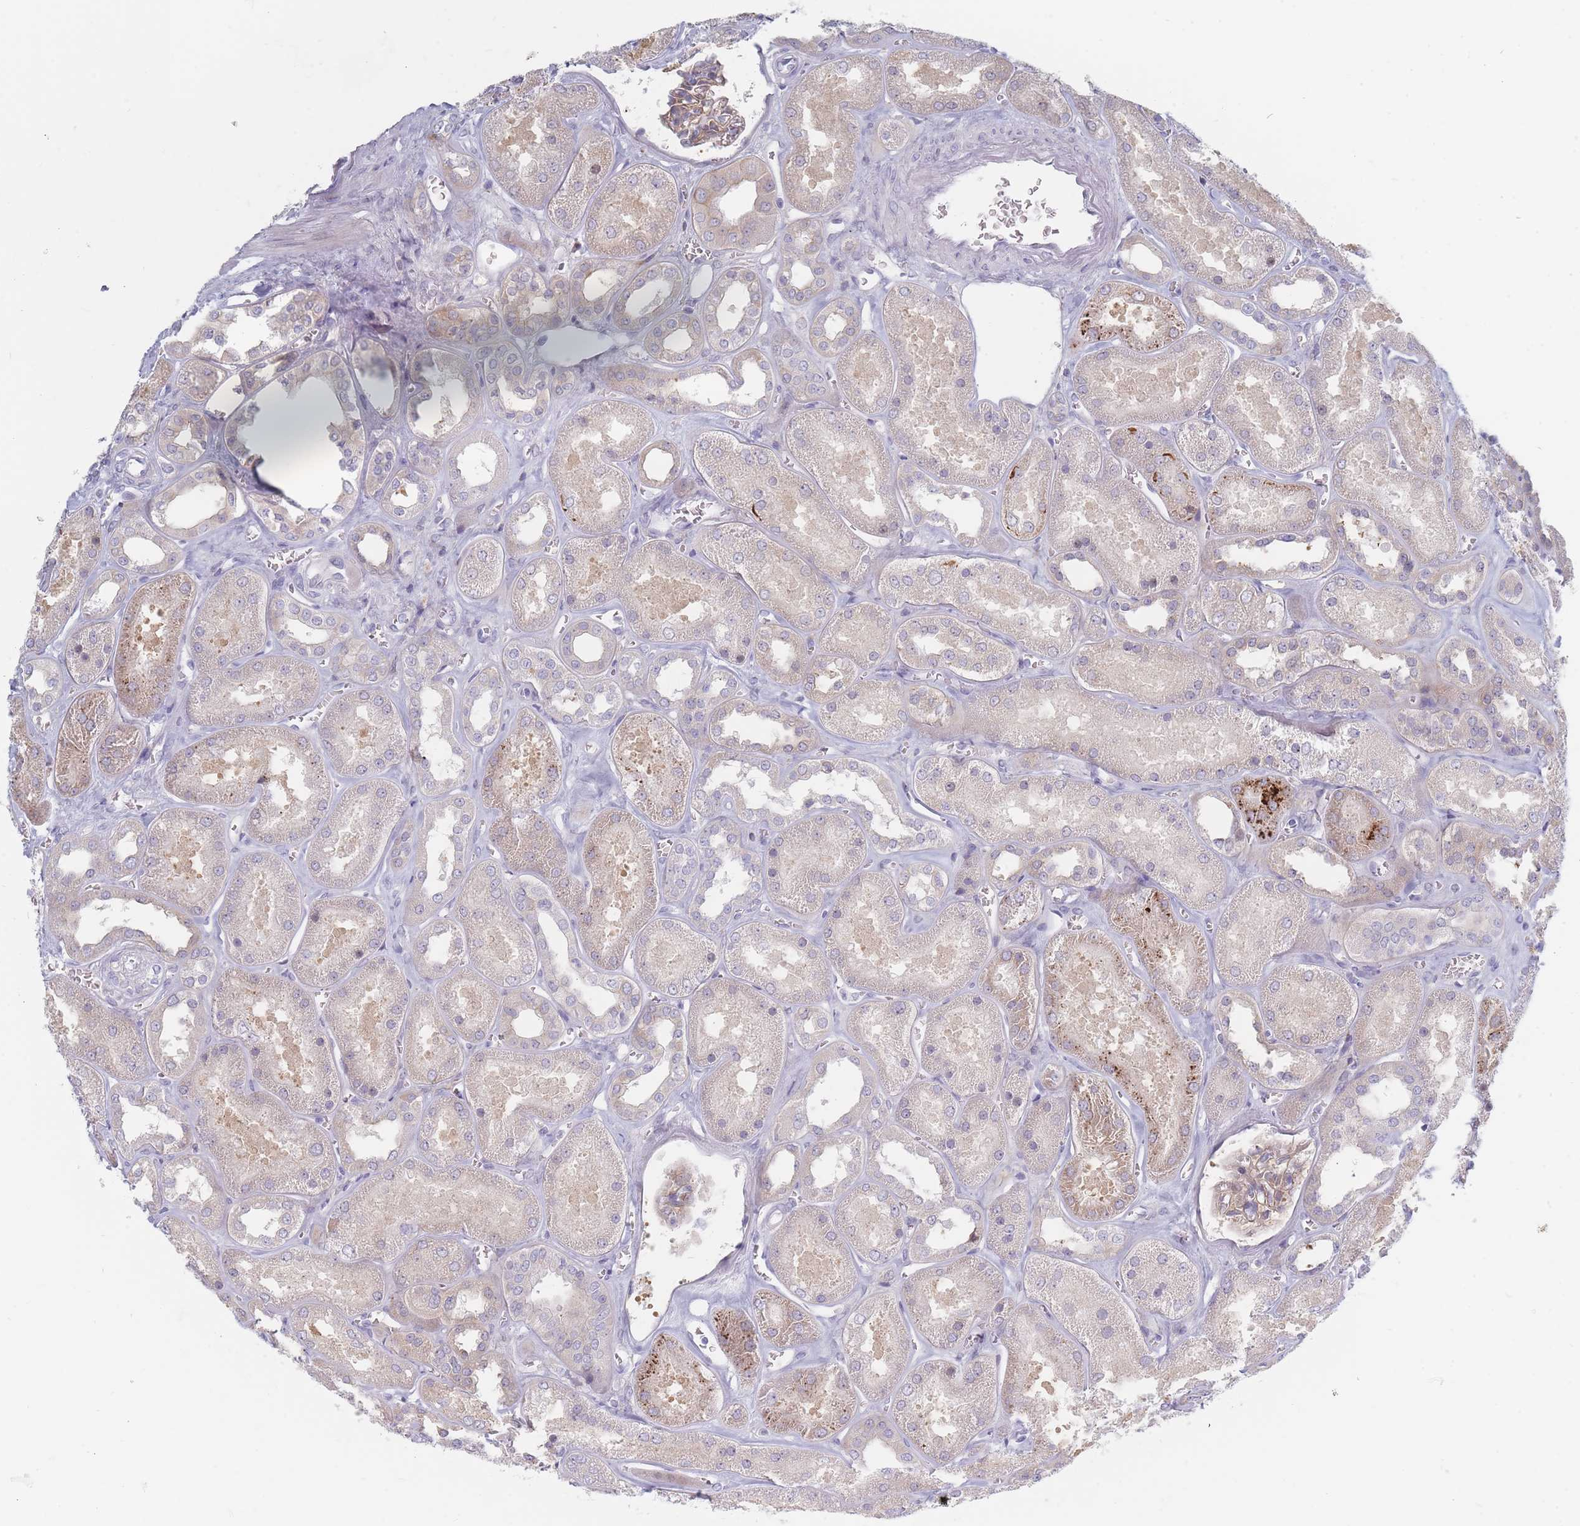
{"staining": {"intensity": "weak", "quantity": "<25%", "location": "cytoplasmic/membranous"}, "tissue": "kidney", "cell_type": "Cells in glomeruli", "image_type": "normal", "snomed": [{"axis": "morphology", "description": "Normal tissue, NOS"}, {"axis": "morphology", "description": "Adenocarcinoma, NOS"}, {"axis": "topography", "description": "Kidney"}], "caption": "DAB (3,3'-diaminobenzidine) immunohistochemical staining of benign human kidney reveals no significant positivity in cells in glomeruli. The staining is performed using DAB brown chromogen with nuclei counter-stained in using hematoxylin.", "gene": "SPATS1", "patient": {"sex": "female", "age": 68}}